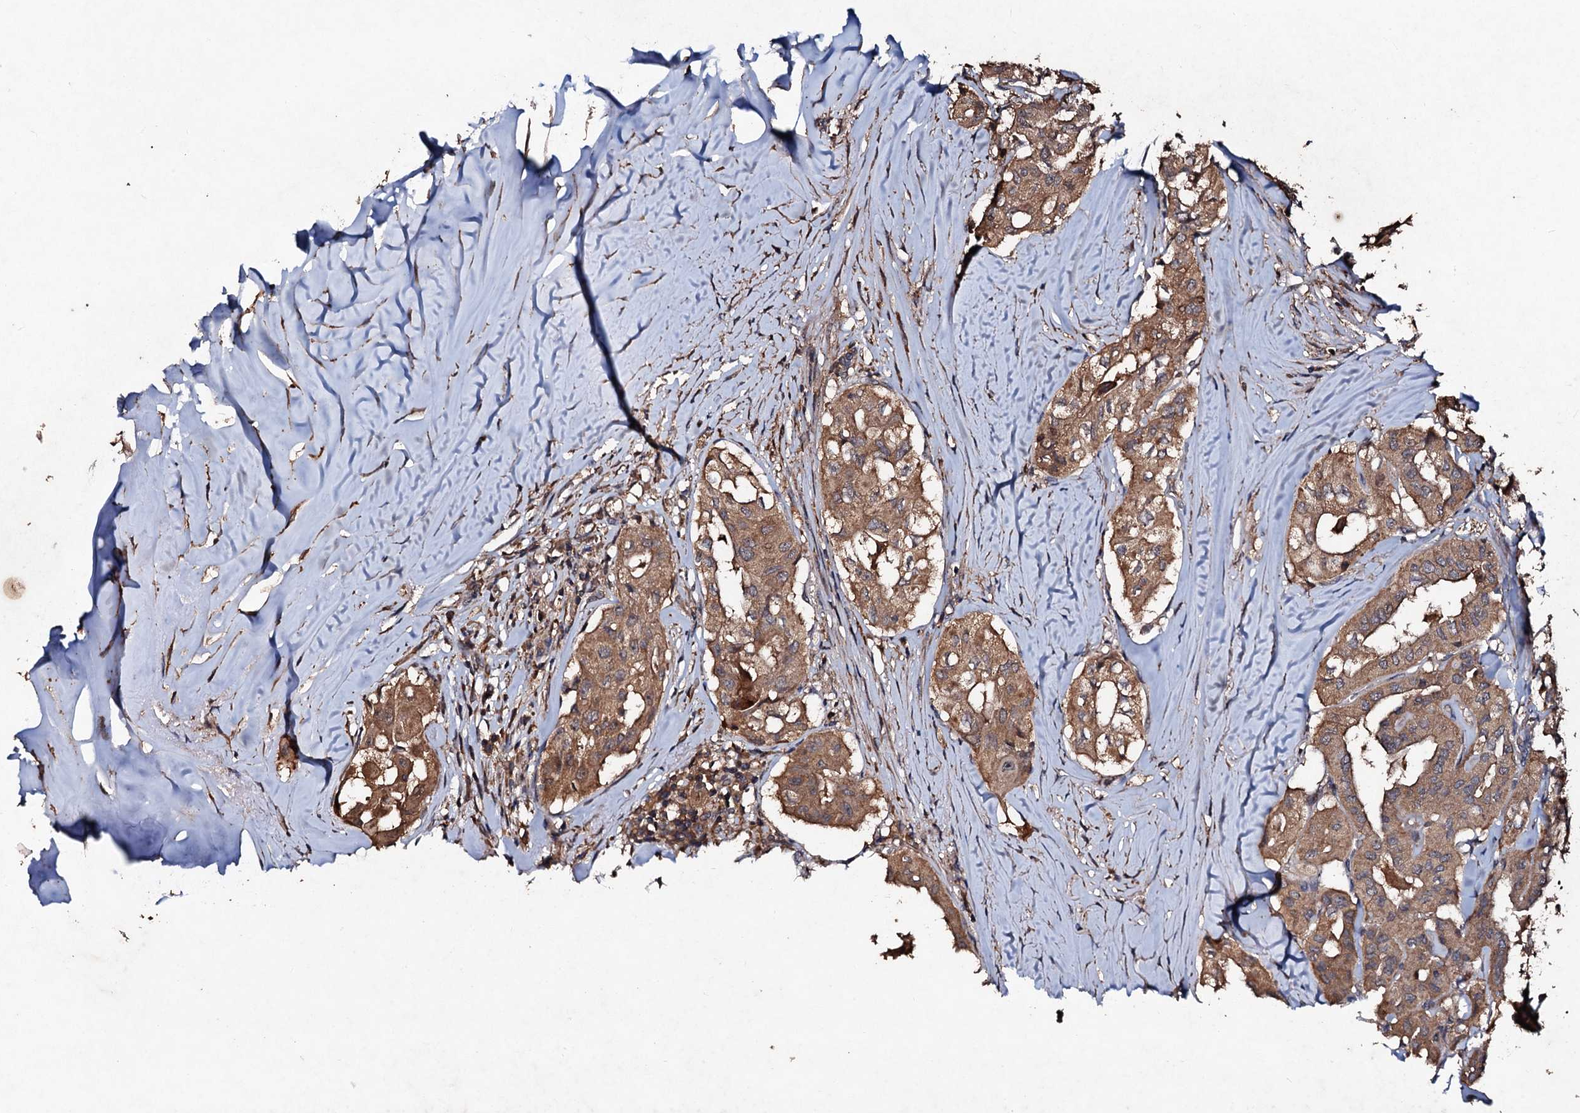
{"staining": {"intensity": "moderate", "quantity": ">75%", "location": "cytoplasmic/membranous"}, "tissue": "thyroid cancer", "cell_type": "Tumor cells", "image_type": "cancer", "snomed": [{"axis": "morphology", "description": "Papillary adenocarcinoma, NOS"}, {"axis": "topography", "description": "Thyroid gland"}], "caption": "Thyroid papillary adenocarcinoma stained with DAB (3,3'-diaminobenzidine) immunohistochemistry (IHC) demonstrates medium levels of moderate cytoplasmic/membranous expression in approximately >75% of tumor cells.", "gene": "KERA", "patient": {"sex": "female", "age": 59}}